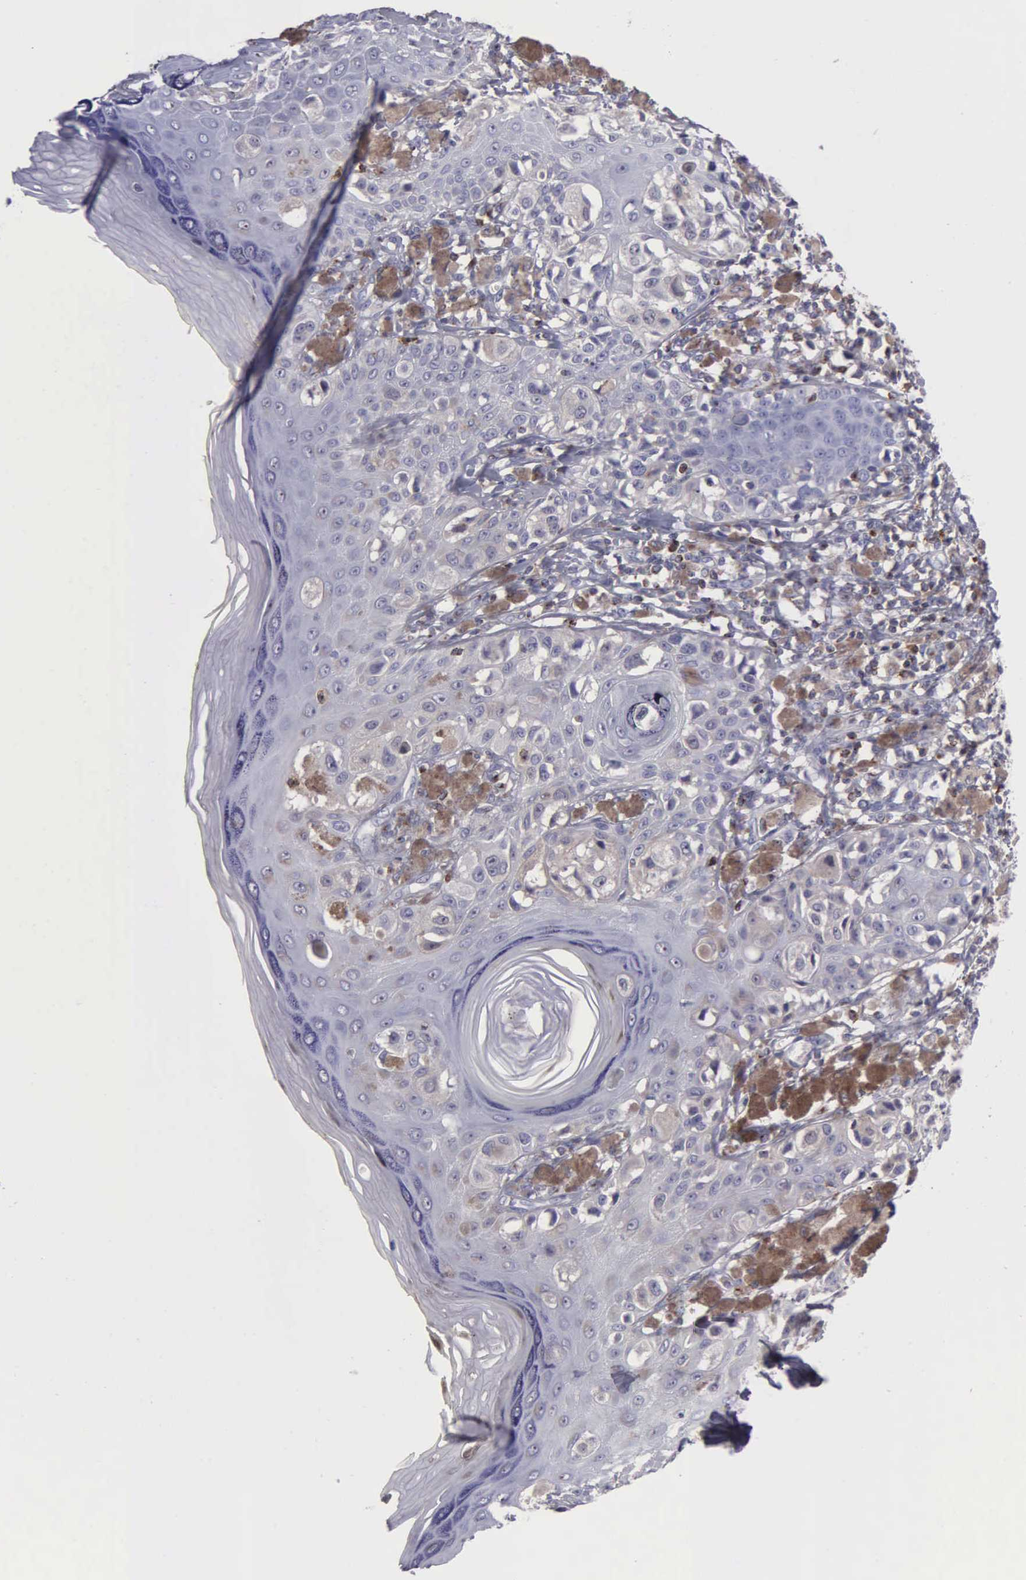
{"staining": {"intensity": "moderate", "quantity": "25%-75%", "location": "cytoplasmic/membranous"}, "tissue": "melanoma", "cell_type": "Tumor cells", "image_type": "cancer", "snomed": [{"axis": "morphology", "description": "Malignant melanoma, NOS"}, {"axis": "topography", "description": "Skin"}], "caption": "An immunohistochemistry (IHC) photomicrograph of neoplastic tissue is shown. Protein staining in brown highlights moderate cytoplasmic/membranous positivity in melanoma within tumor cells.", "gene": "SRGN", "patient": {"sex": "female", "age": 55}}